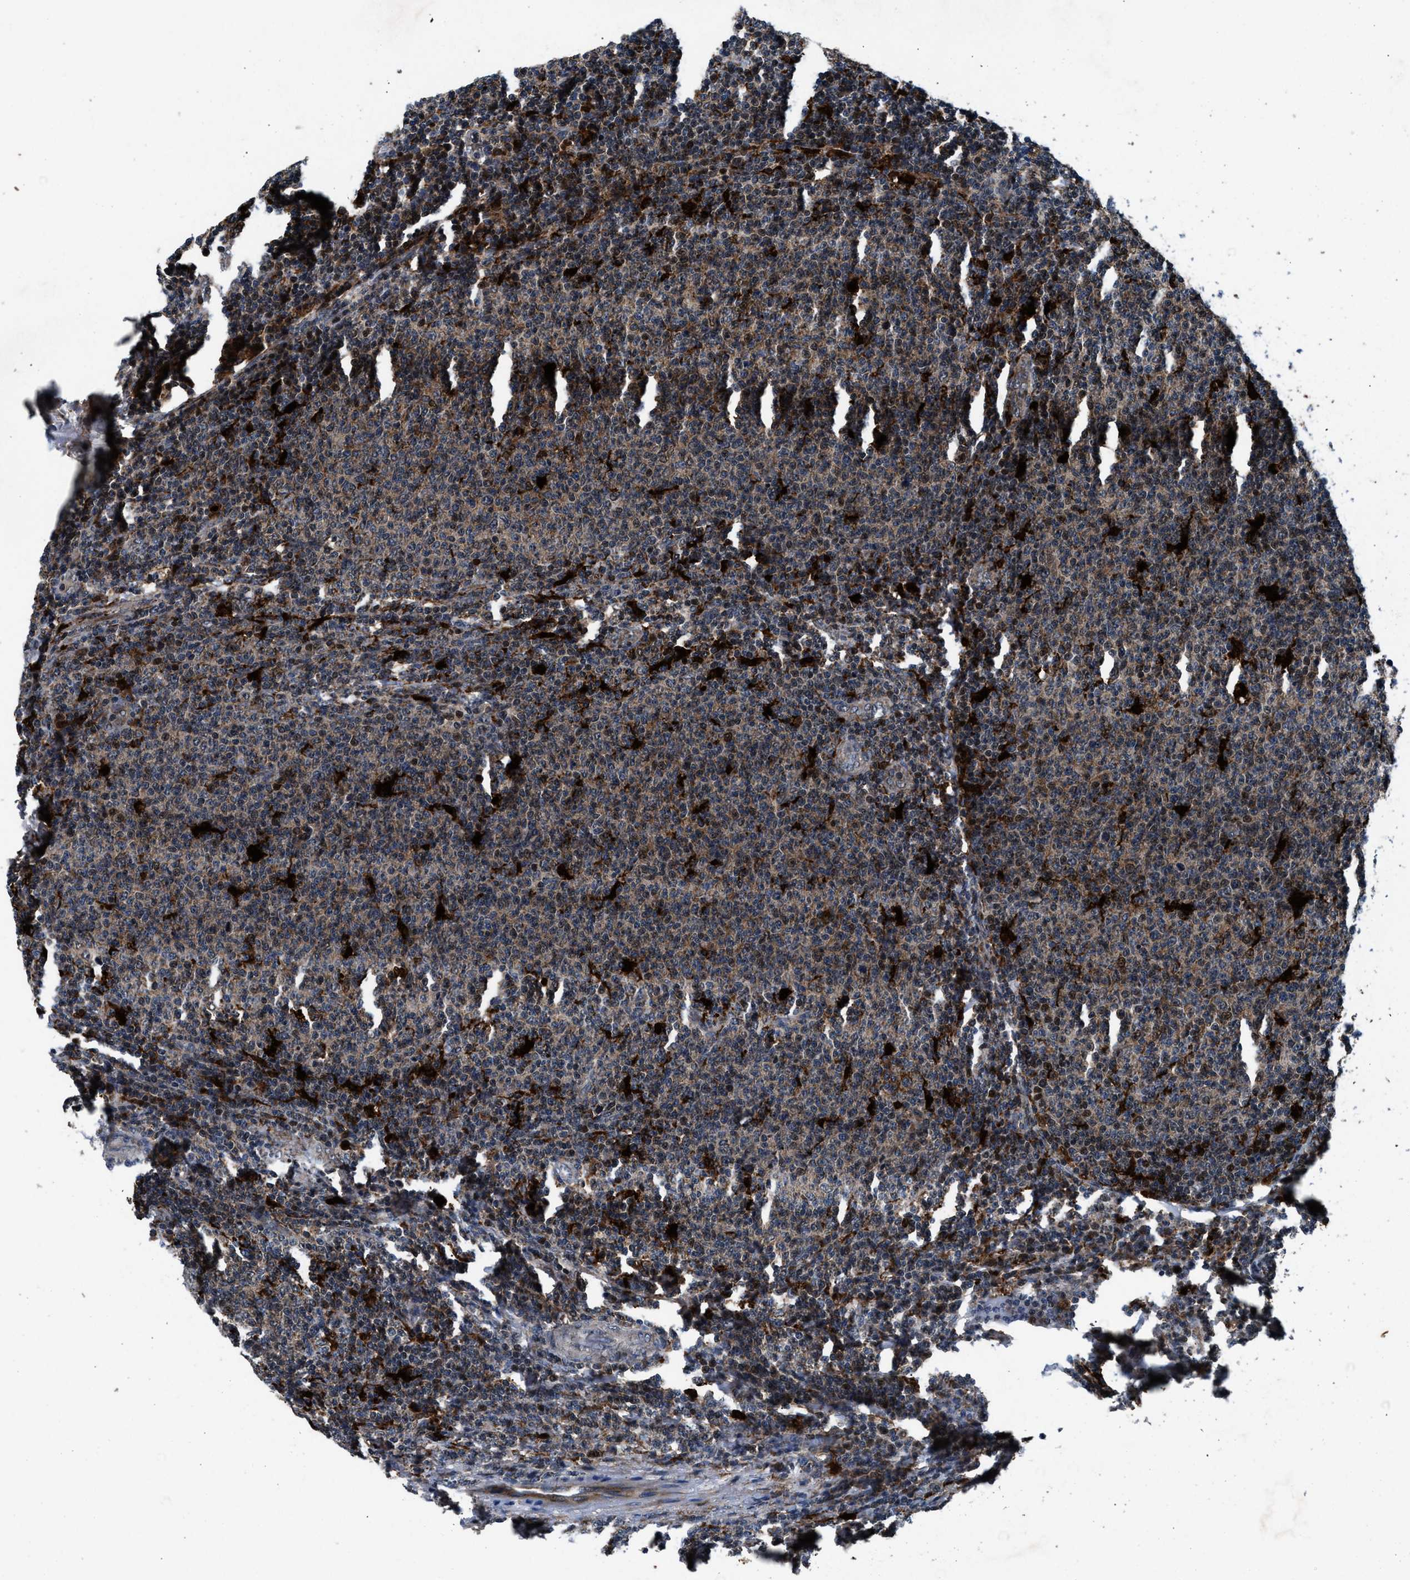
{"staining": {"intensity": "moderate", "quantity": "<25%", "location": "cytoplasmic/membranous"}, "tissue": "lymphoma", "cell_type": "Tumor cells", "image_type": "cancer", "snomed": [{"axis": "morphology", "description": "Malignant lymphoma, non-Hodgkin's type, Low grade"}, {"axis": "topography", "description": "Lymph node"}], "caption": "Human low-grade malignant lymphoma, non-Hodgkin's type stained with a brown dye demonstrates moderate cytoplasmic/membranous positive expression in approximately <25% of tumor cells.", "gene": "FAM221A", "patient": {"sex": "male", "age": 66}}